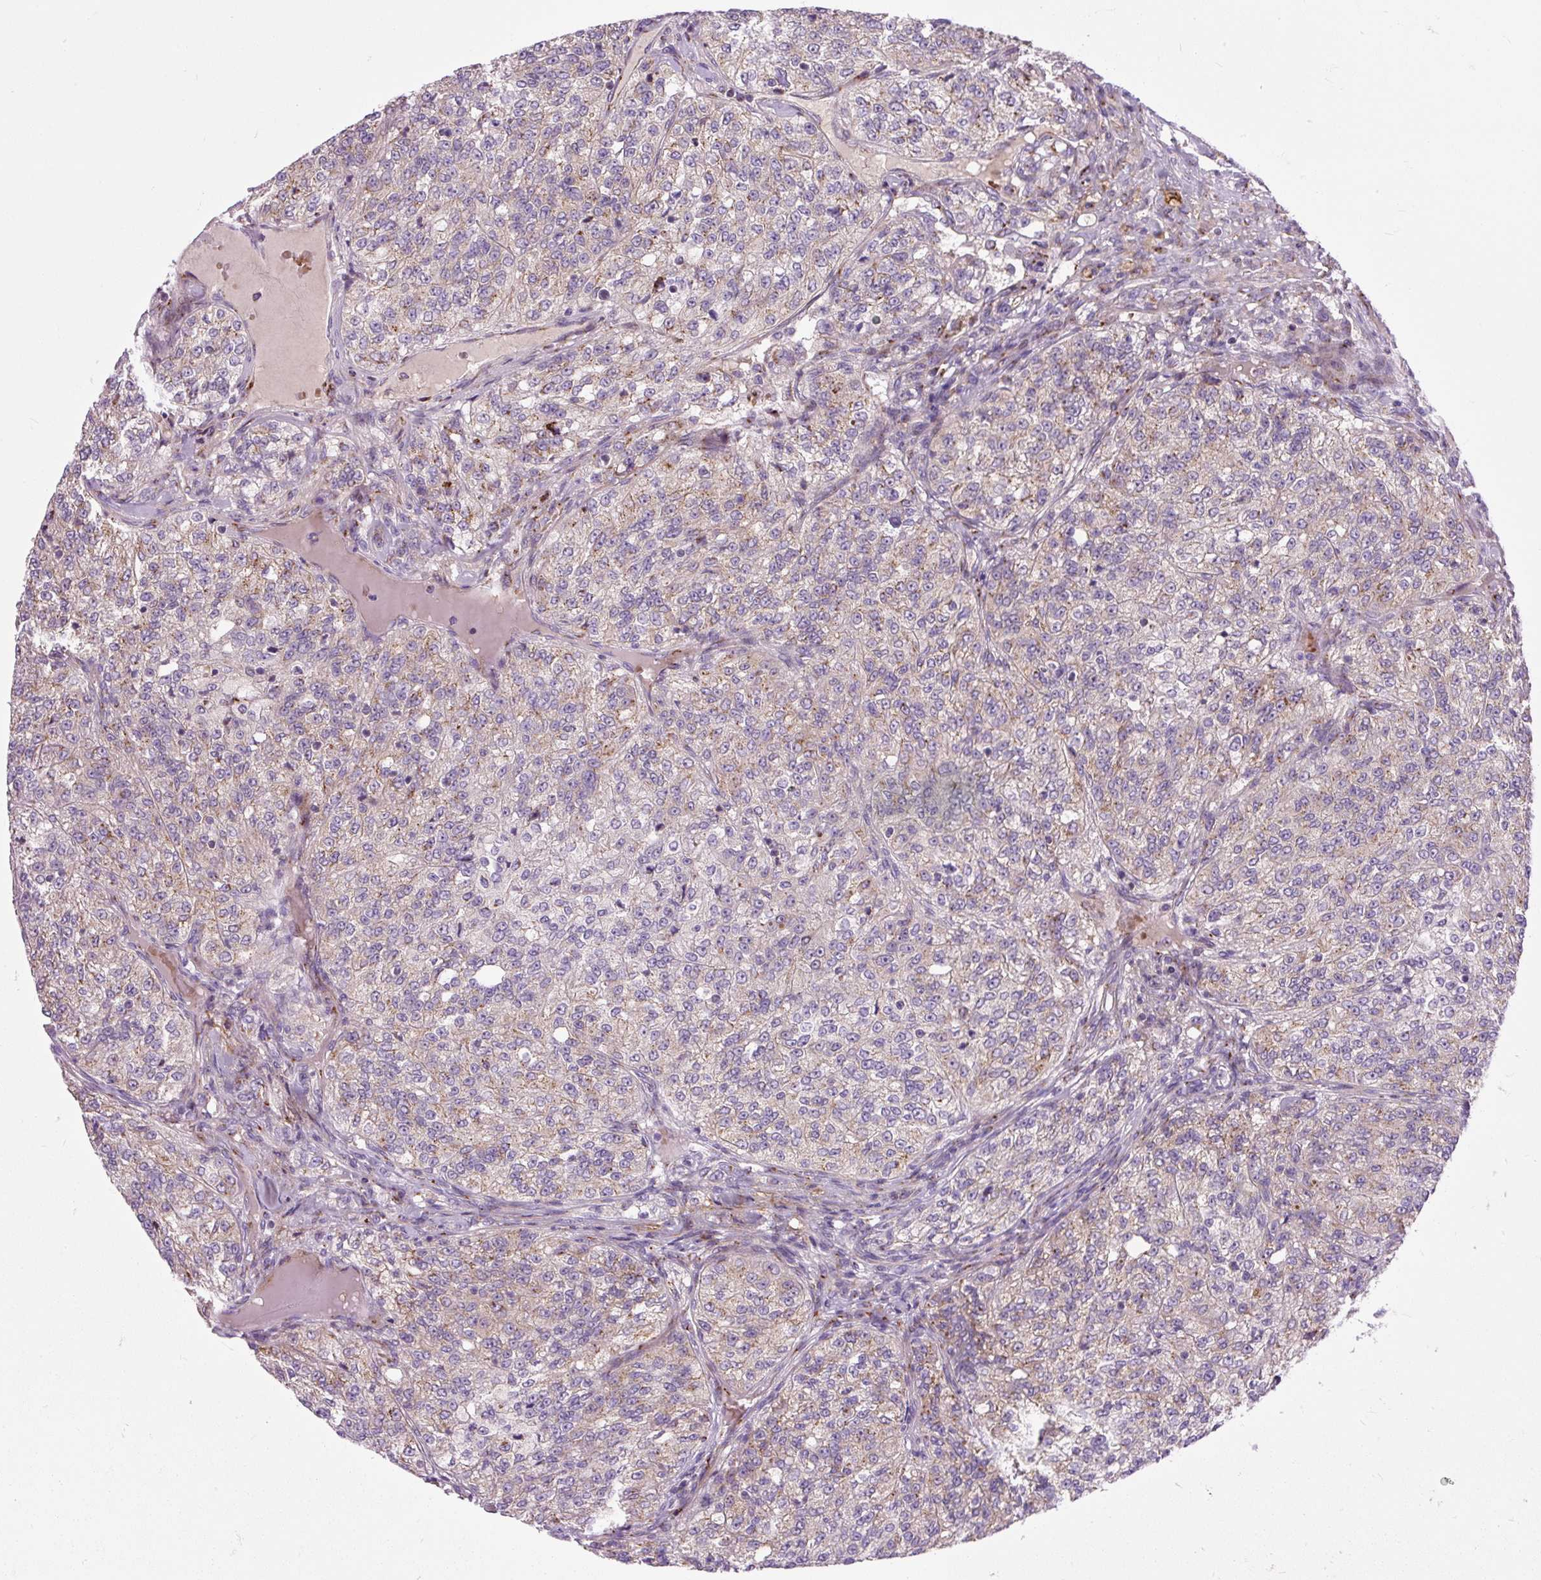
{"staining": {"intensity": "weak", "quantity": "<25%", "location": "cytoplasmic/membranous"}, "tissue": "renal cancer", "cell_type": "Tumor cells", "image_type": "cancer", "snomed": [{"axis": "morphology", "description": "Adenocarcinoma, NOS"}, {"axis": "topography", "description": "Kidney"}], "caption": "The photomicrograph exhibits no staining of tumor cells in renal adenocarcinoma.", "gene": "MSMP", "patient": {"sex": "female", "age": 63}}